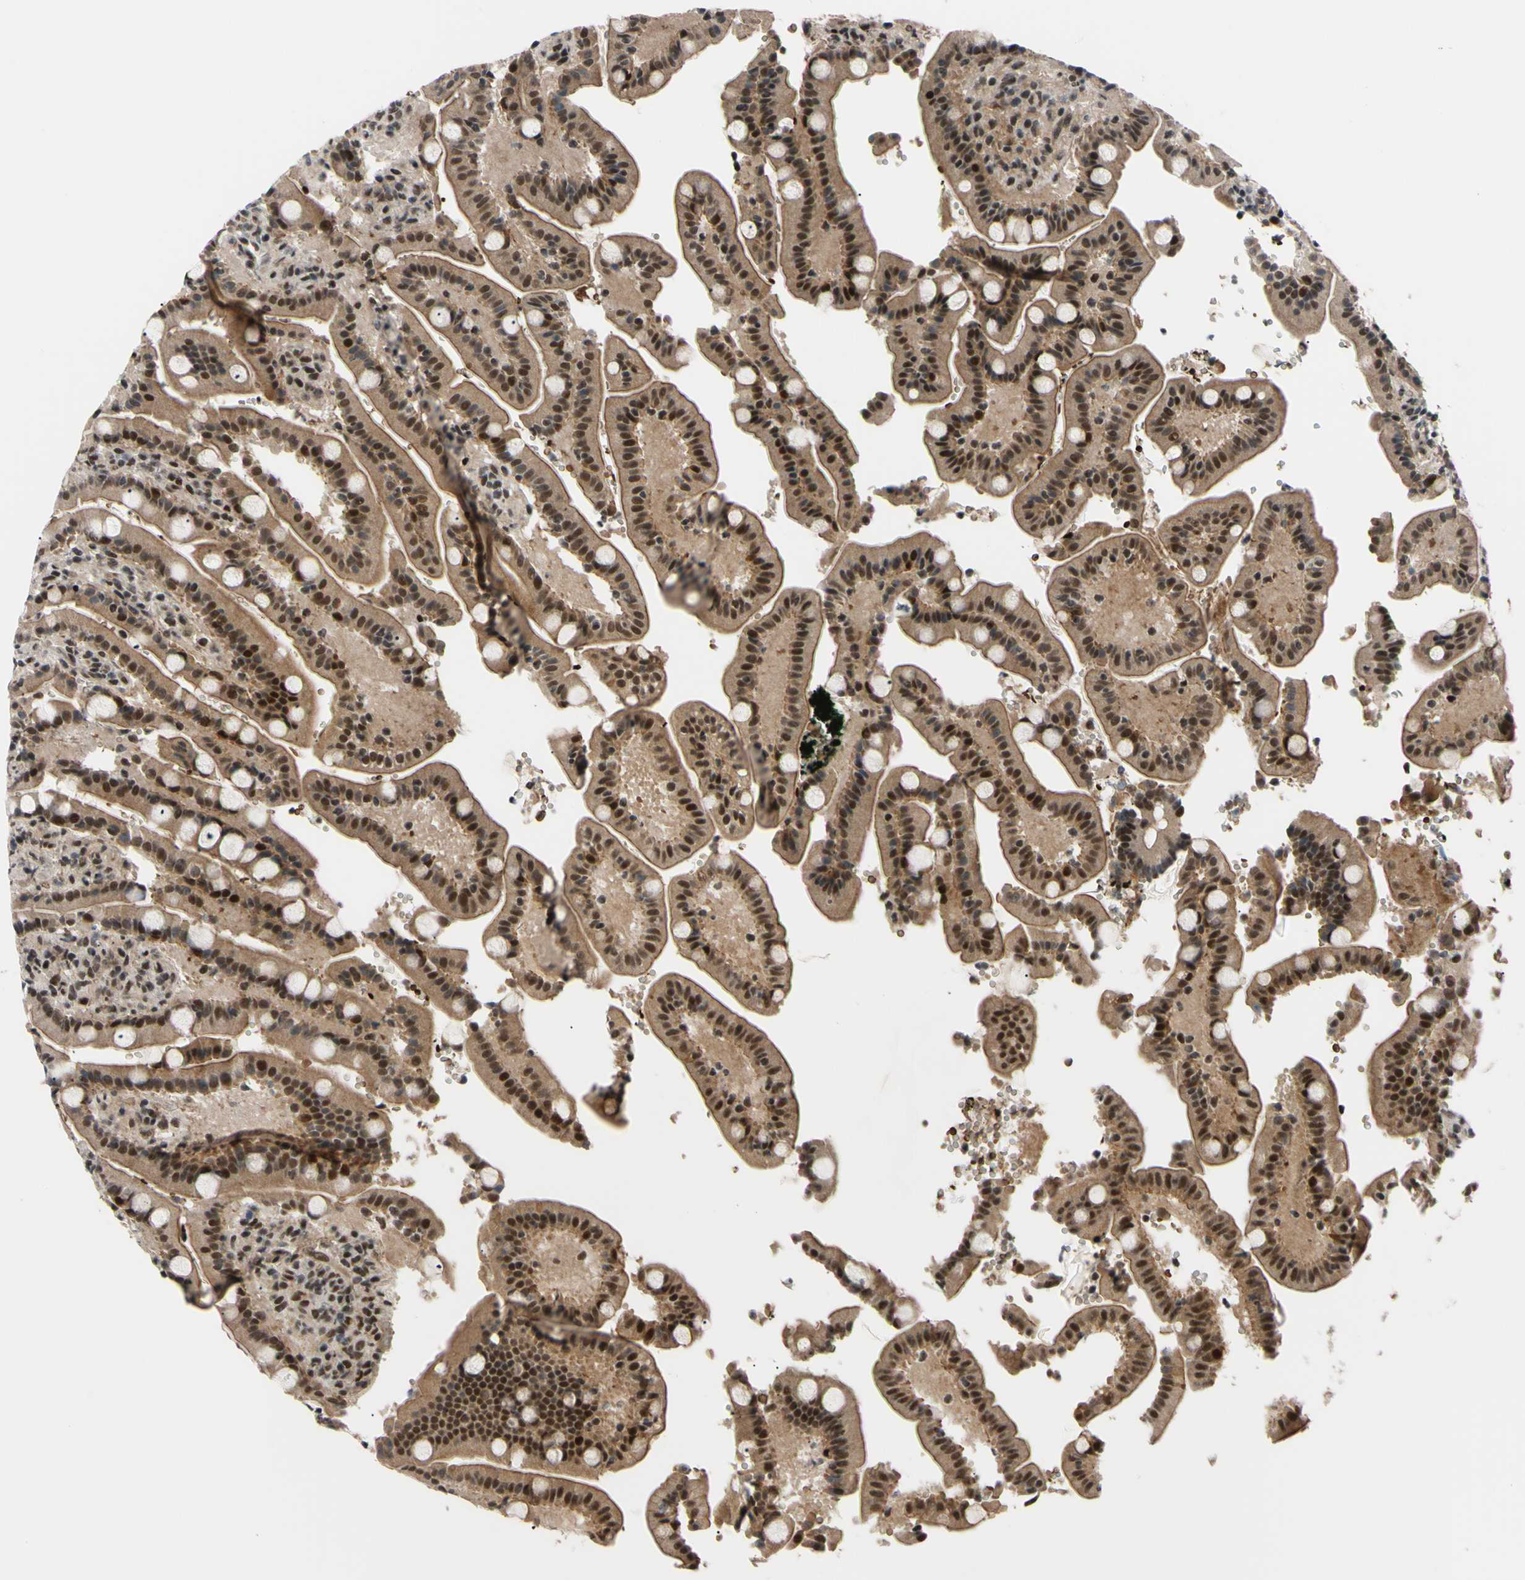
{"staining": {"intensity": "moderate", "quantity": ">75%", "location": "cytoplasmic/membranous,nuclear"}, "tissue": "duodenum", "cell_type": "Glandular cells", "image_type": "normal", "snomed": [{"axis": "morphology", "description": "Normal tissue, NOS"}, {"axis": "topography", "description": "Small intestine, NOS"}], "caption": "IHC histopathology image of benign human duodenum stained for a protein (brown), which shows medium levels of moderate cytoplasmic/membranous,nuclear positivity in approximately >75% of glandular cells.", "gene": "THAP12", "patient": {"sex": "female", "age": 71}}